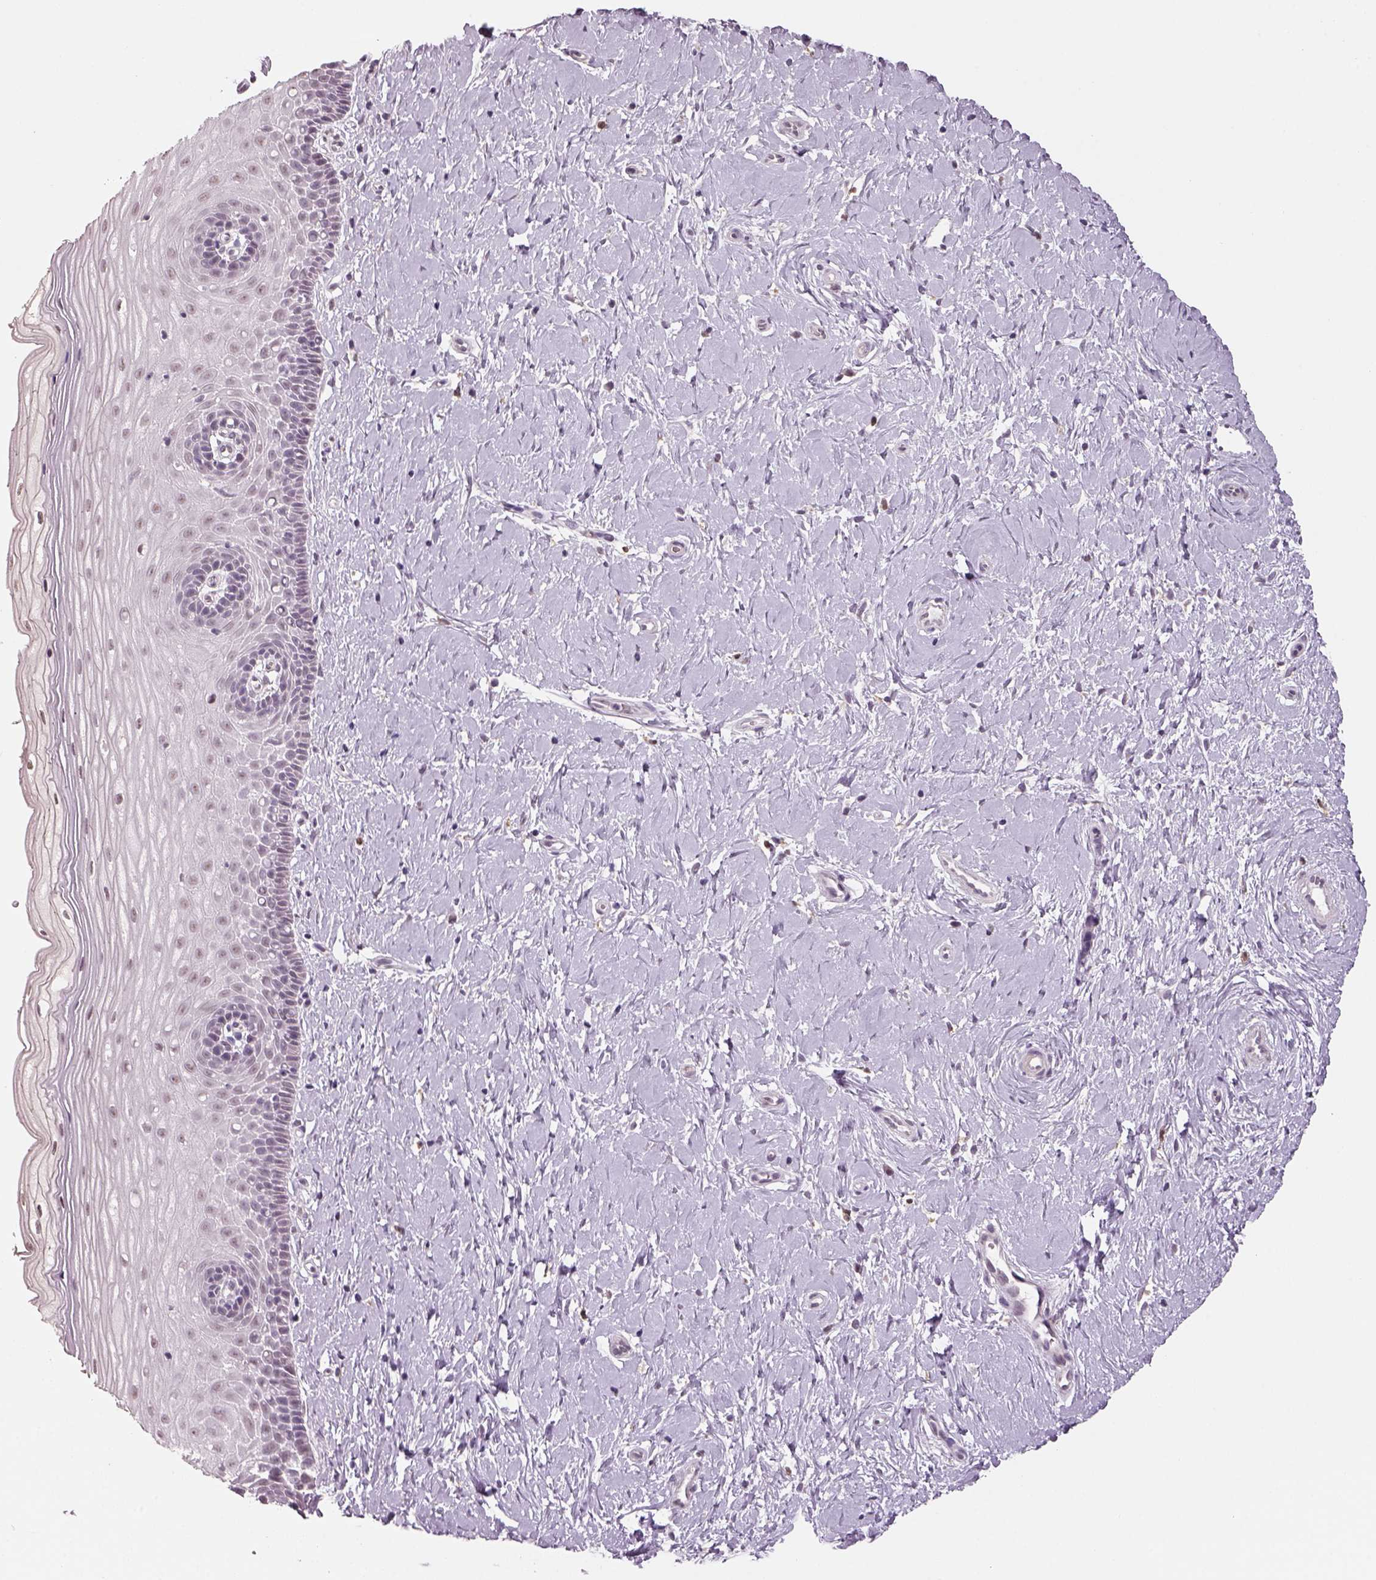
{"staining": {"intensity": "negative", "quantity": "none", "location": "none"}, "tissue": "cervix", "cell_type": "Glandular cells", "image_type": "normal", "snomed": [{"axis": "morphology", "description": "Normal tissue, NOS"}, {"axis": "topography", "description": "Cervix"}], "caption": "This is a histopathology image of immunohistochemistry staining of normal cervix, which shows no staining in glandular cells. Nuclei are stained in blue.", "gene": "NAT8B", "patient": {"sex": "female", "age": 37}}